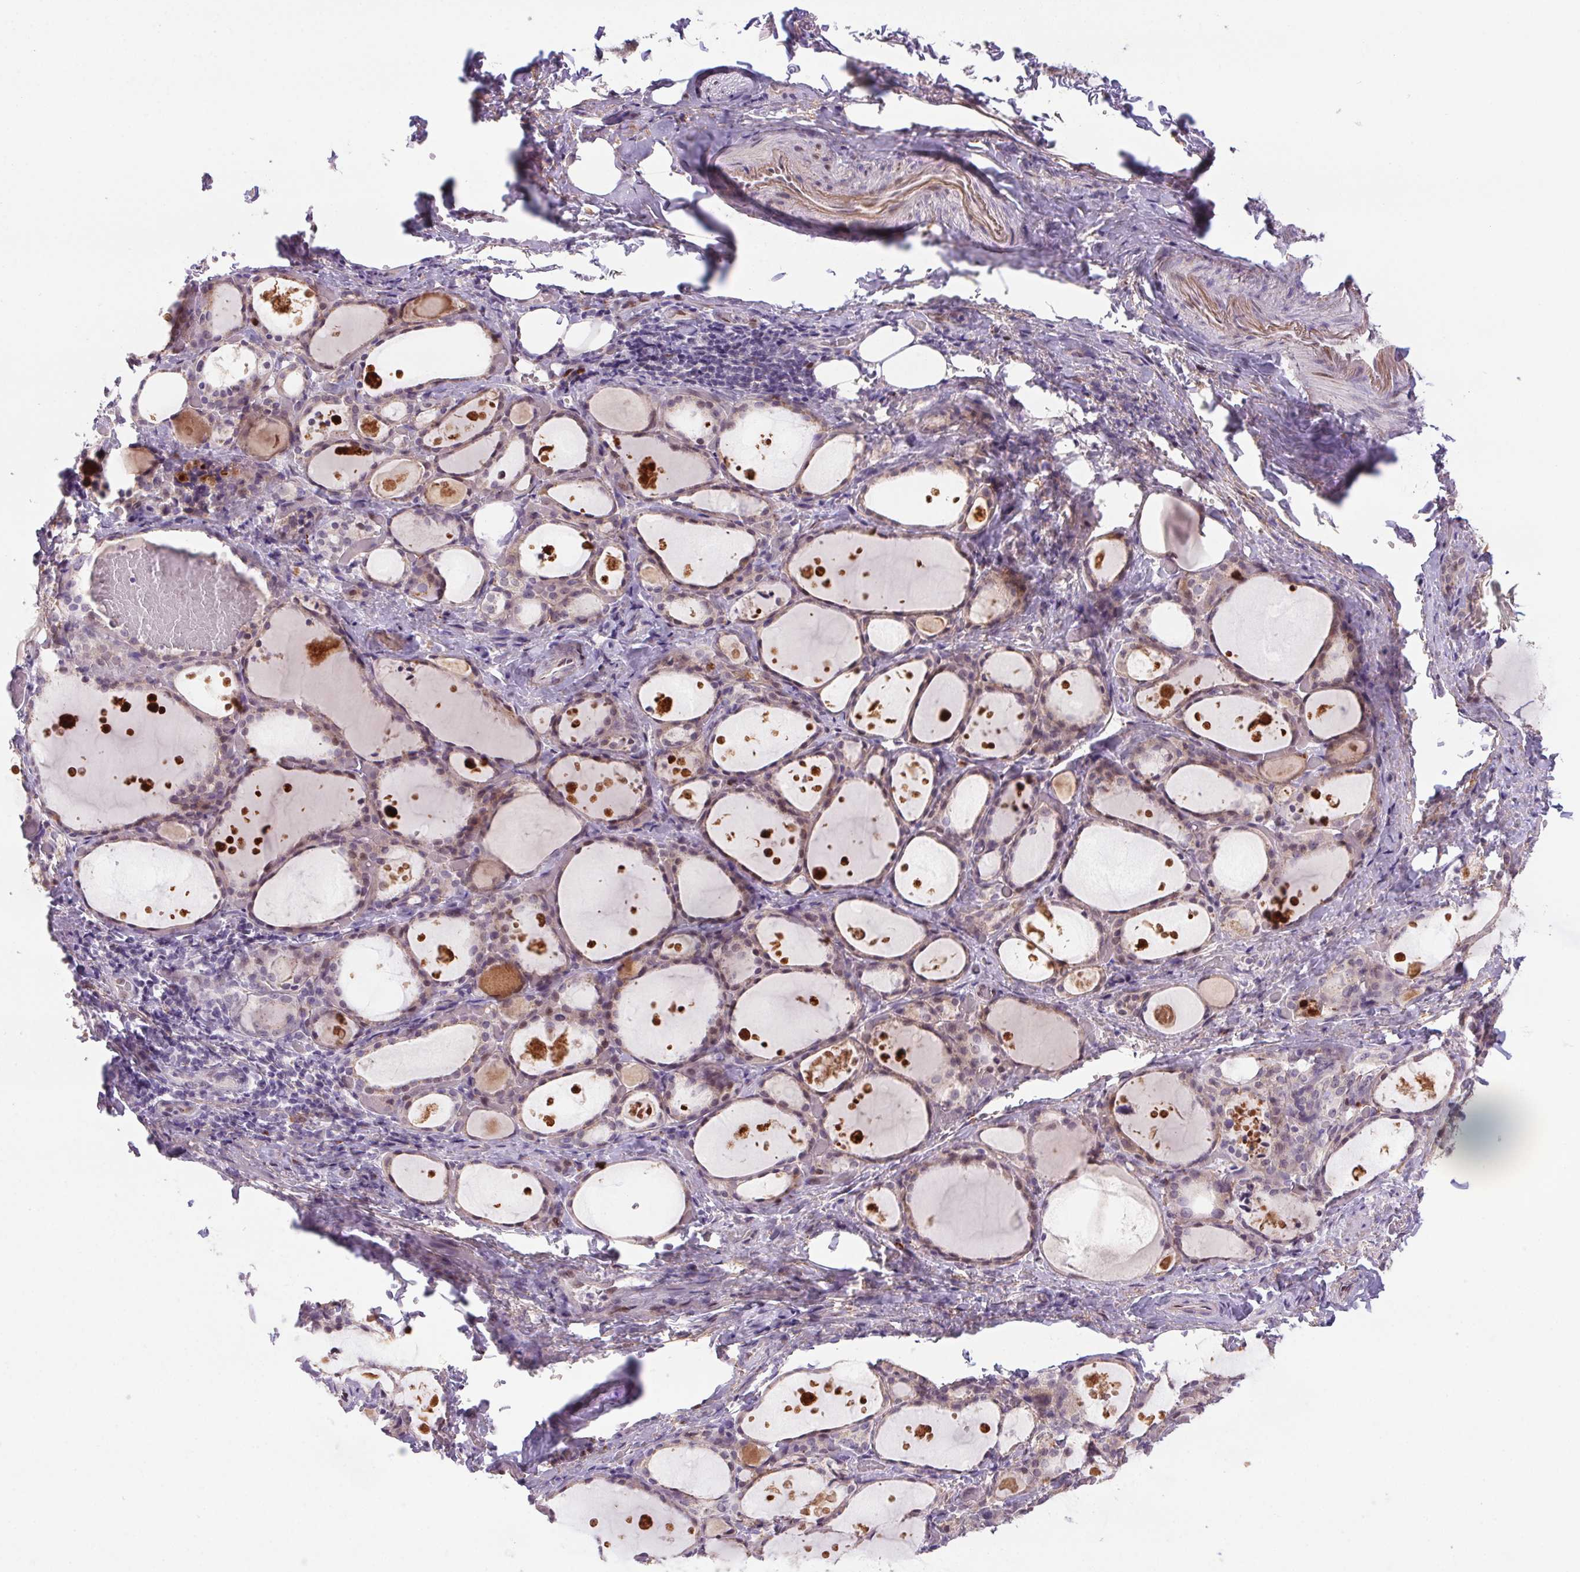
{"staining": {"intensity": "weak", "quantity": "25%-75%", "location": "cytoplasmic/membranous"}, "tissue": "thyroid gland", "cell_type": "Glandular cells", "image_type": "normal", "snomed": [{"axis": "morphology", "description": "Normal tissue, NOS"}, {"axis": "topography", "description": "Thyroid gland"}], "caption": "Immunohistochemistry (IHC) staining of unremarkable thyroid gland, which exhibits low levels of weak cytoplasmic/membranous expression in approximately 25%-75% of glandular cells indicating weak cytoplasmic/membranous protein positivity. The staining was performed using DAB (3,3'-diaminobenzidine) (brown) for protein detection and nuclei were counterstained in hematoxylin (blue).", "gene": "SP9", "patient": {"sex": "male", "age": 68}}